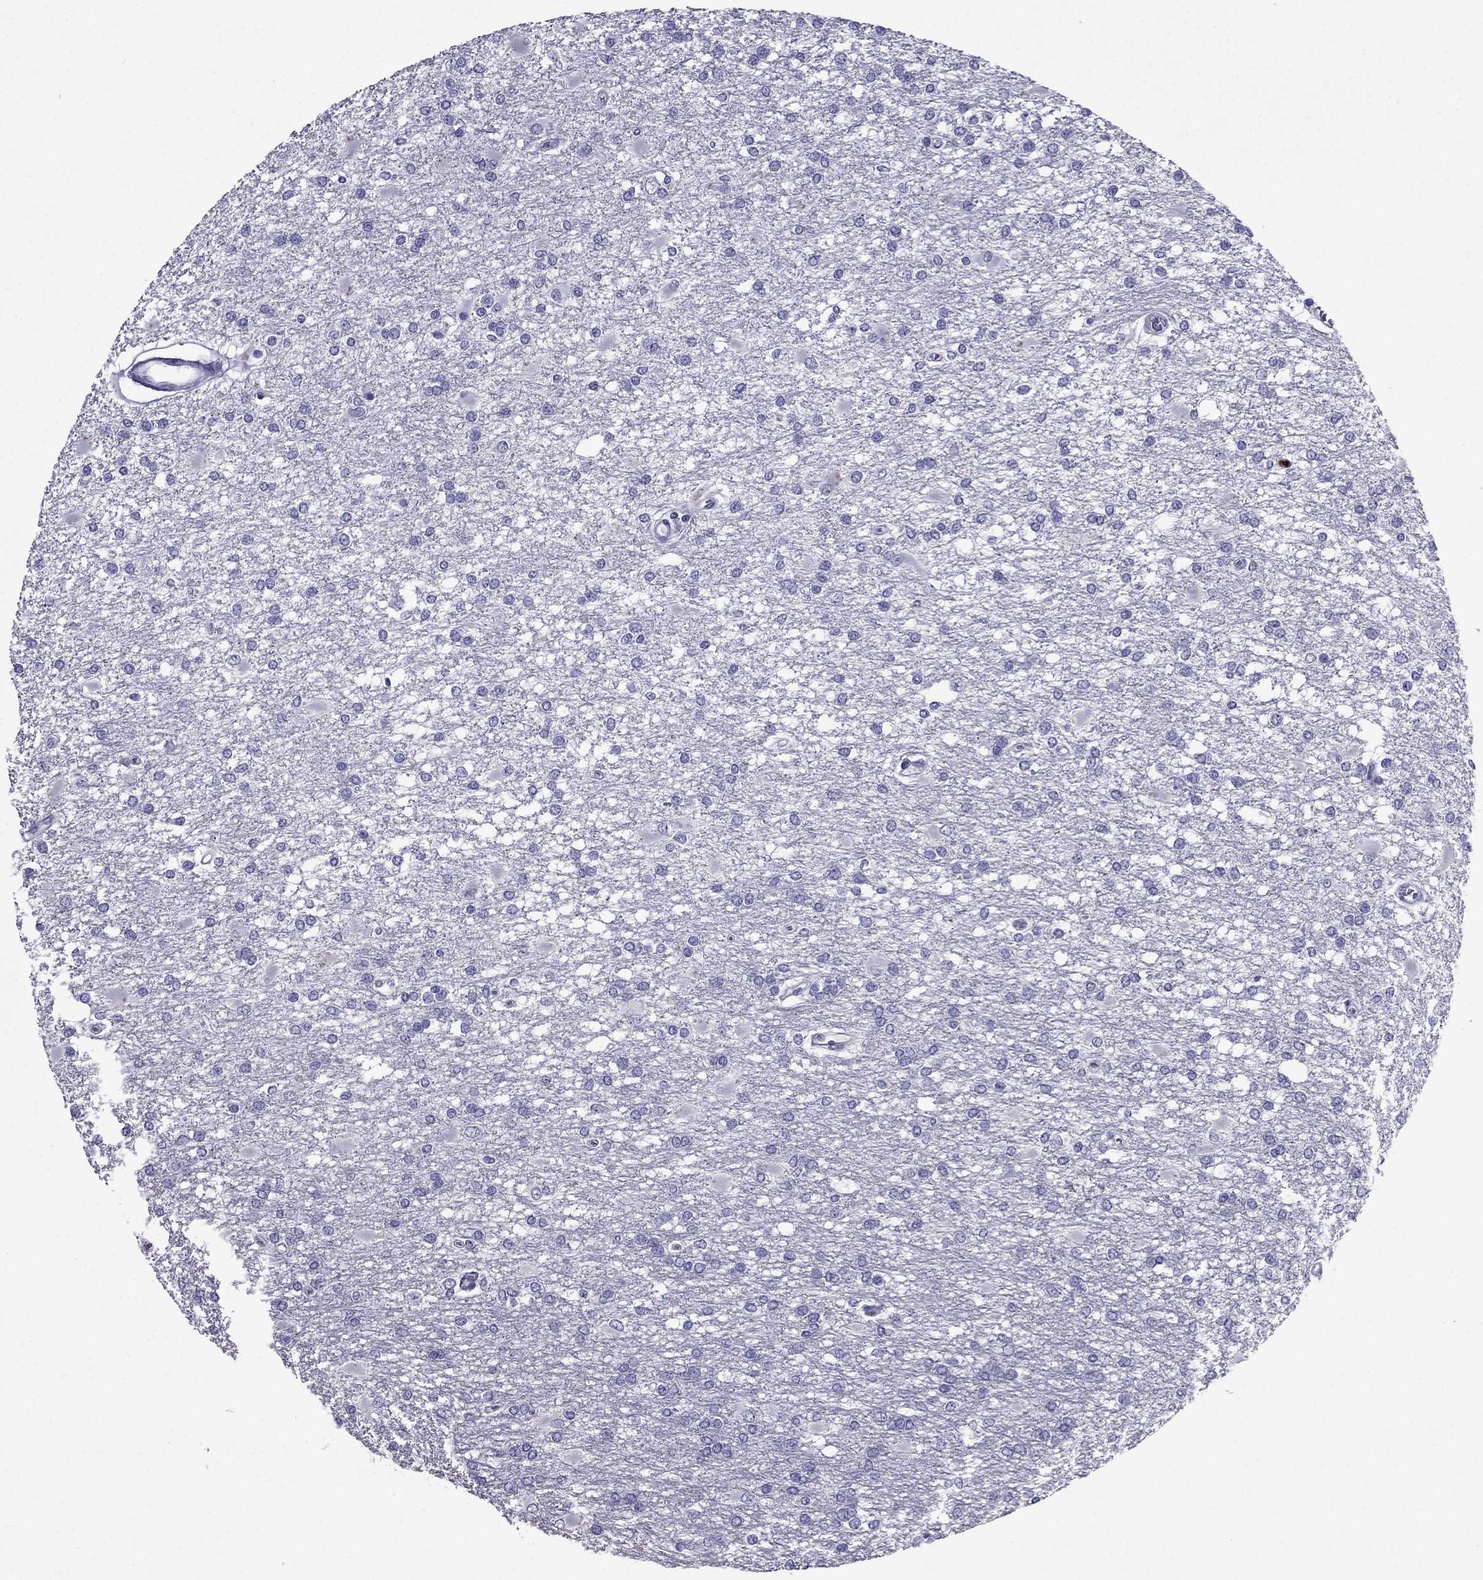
{"staining": {"intensity": "negative", "quantity": "none", "location": "none"}, "tissue": "glioma", "cell_type": "Tumor cells", "image_type": "cancer", "snomed": [{"axis": "morphology", "description": "Glioma, malignant, High grade"}, {"axis": "topography", "description": "Cerebral cortex"}], "caption": "Glioma was stained to show a protein in brown. There is no significant positivity in tumor cells.", "gene": "OLFM4", "patient": {"sex": "male", "age": 79}}